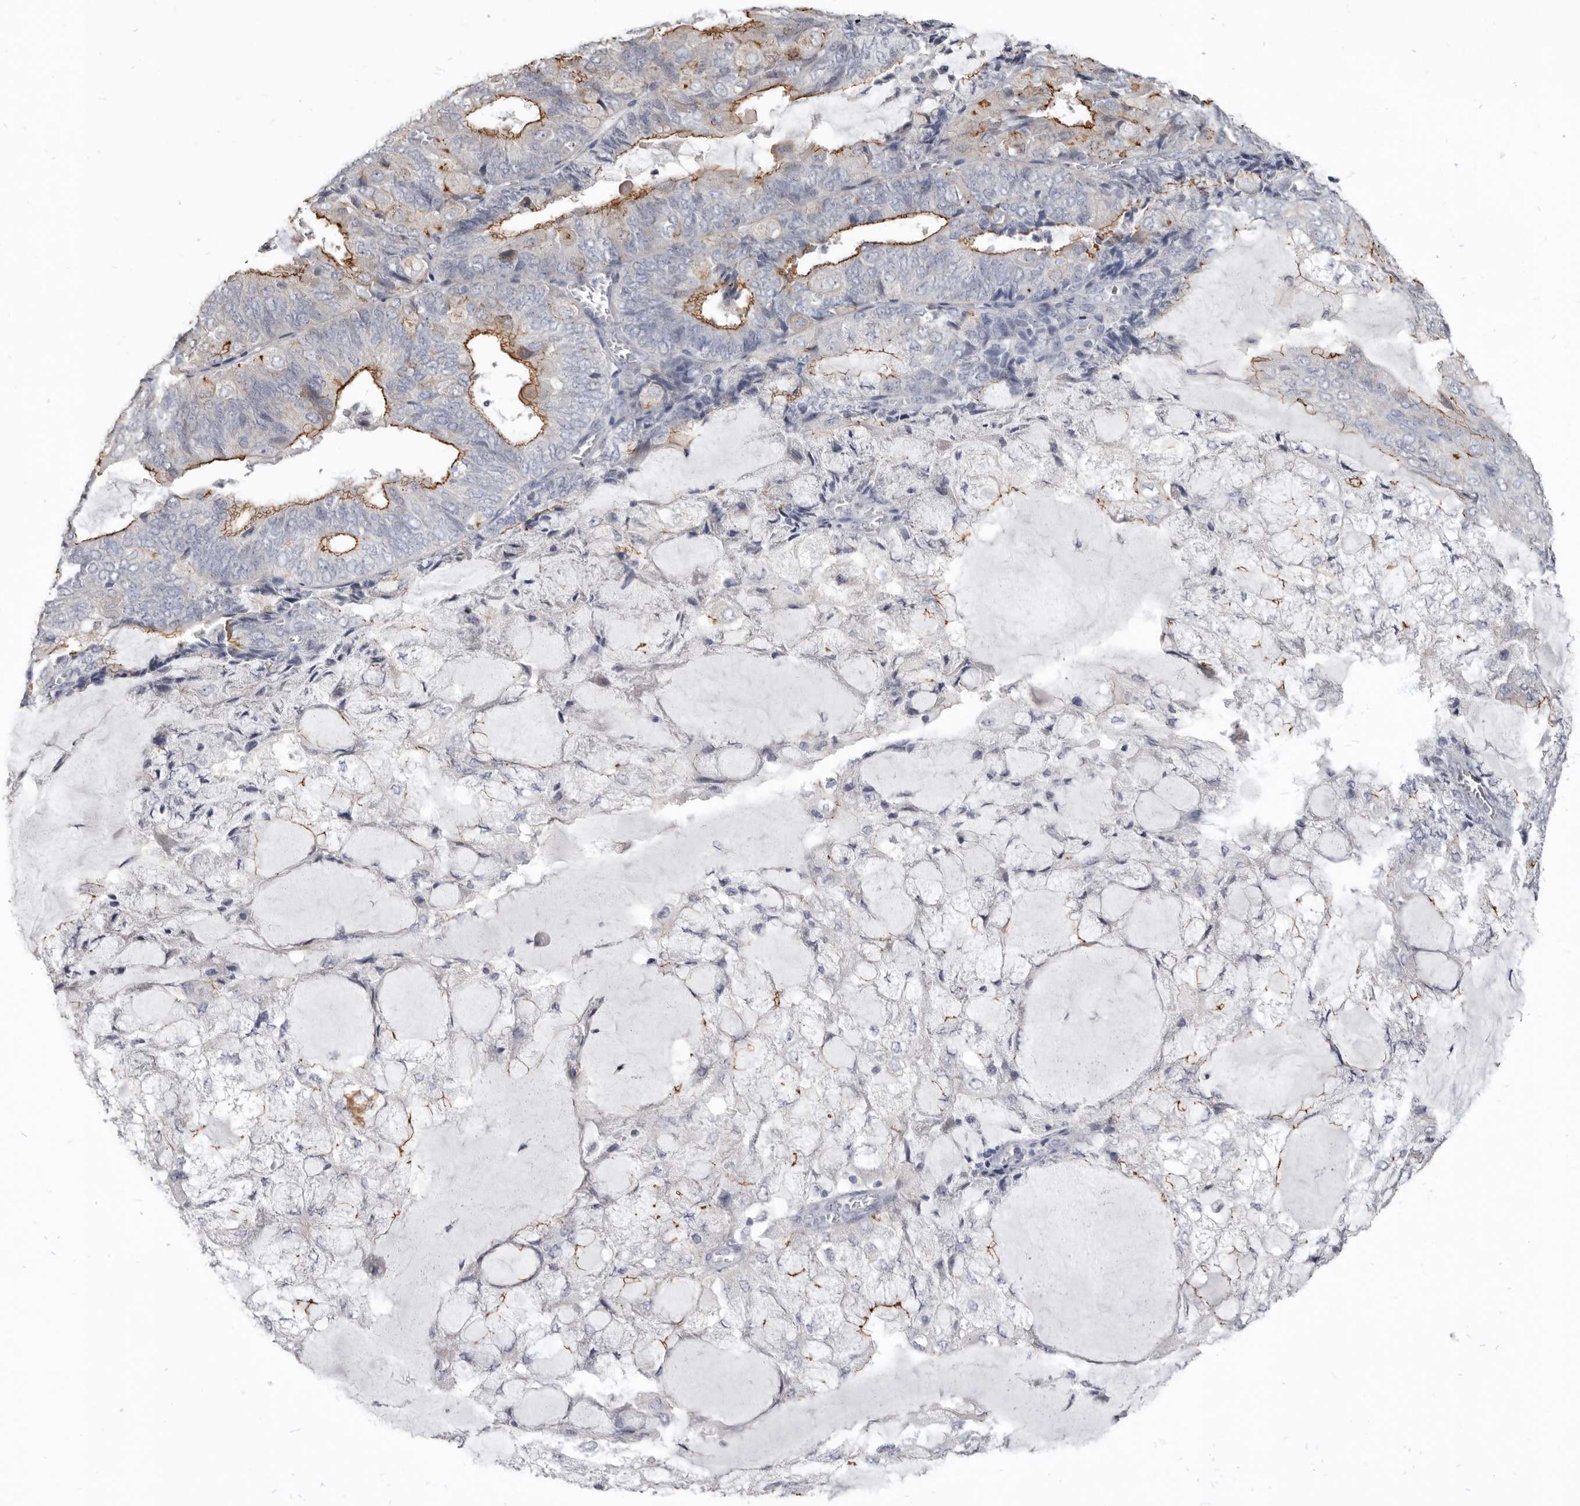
{"staining": {"intensity": "moderate", "quantity": "<25%", "location": "cytoplasmic/membranous"}, "tissue": "endometrial cancer", "cell_type": "Tumor cells", "image_type": "cancer", "snomed": [{"axis": "morphology", "description": "Adenocarcinoma, NOS"}, {"axis": "topography", "description": "Endometrium"}], "caption": "Immunohistochemistry image of human endometrial cancer stained for a protein (brown), which demonstrates low levels of moderate cytoplasmic/membranous staining in approximately <25% of tumor cells.", "gene": "CGN", "patient": {"sex": "female", "age": 81}}